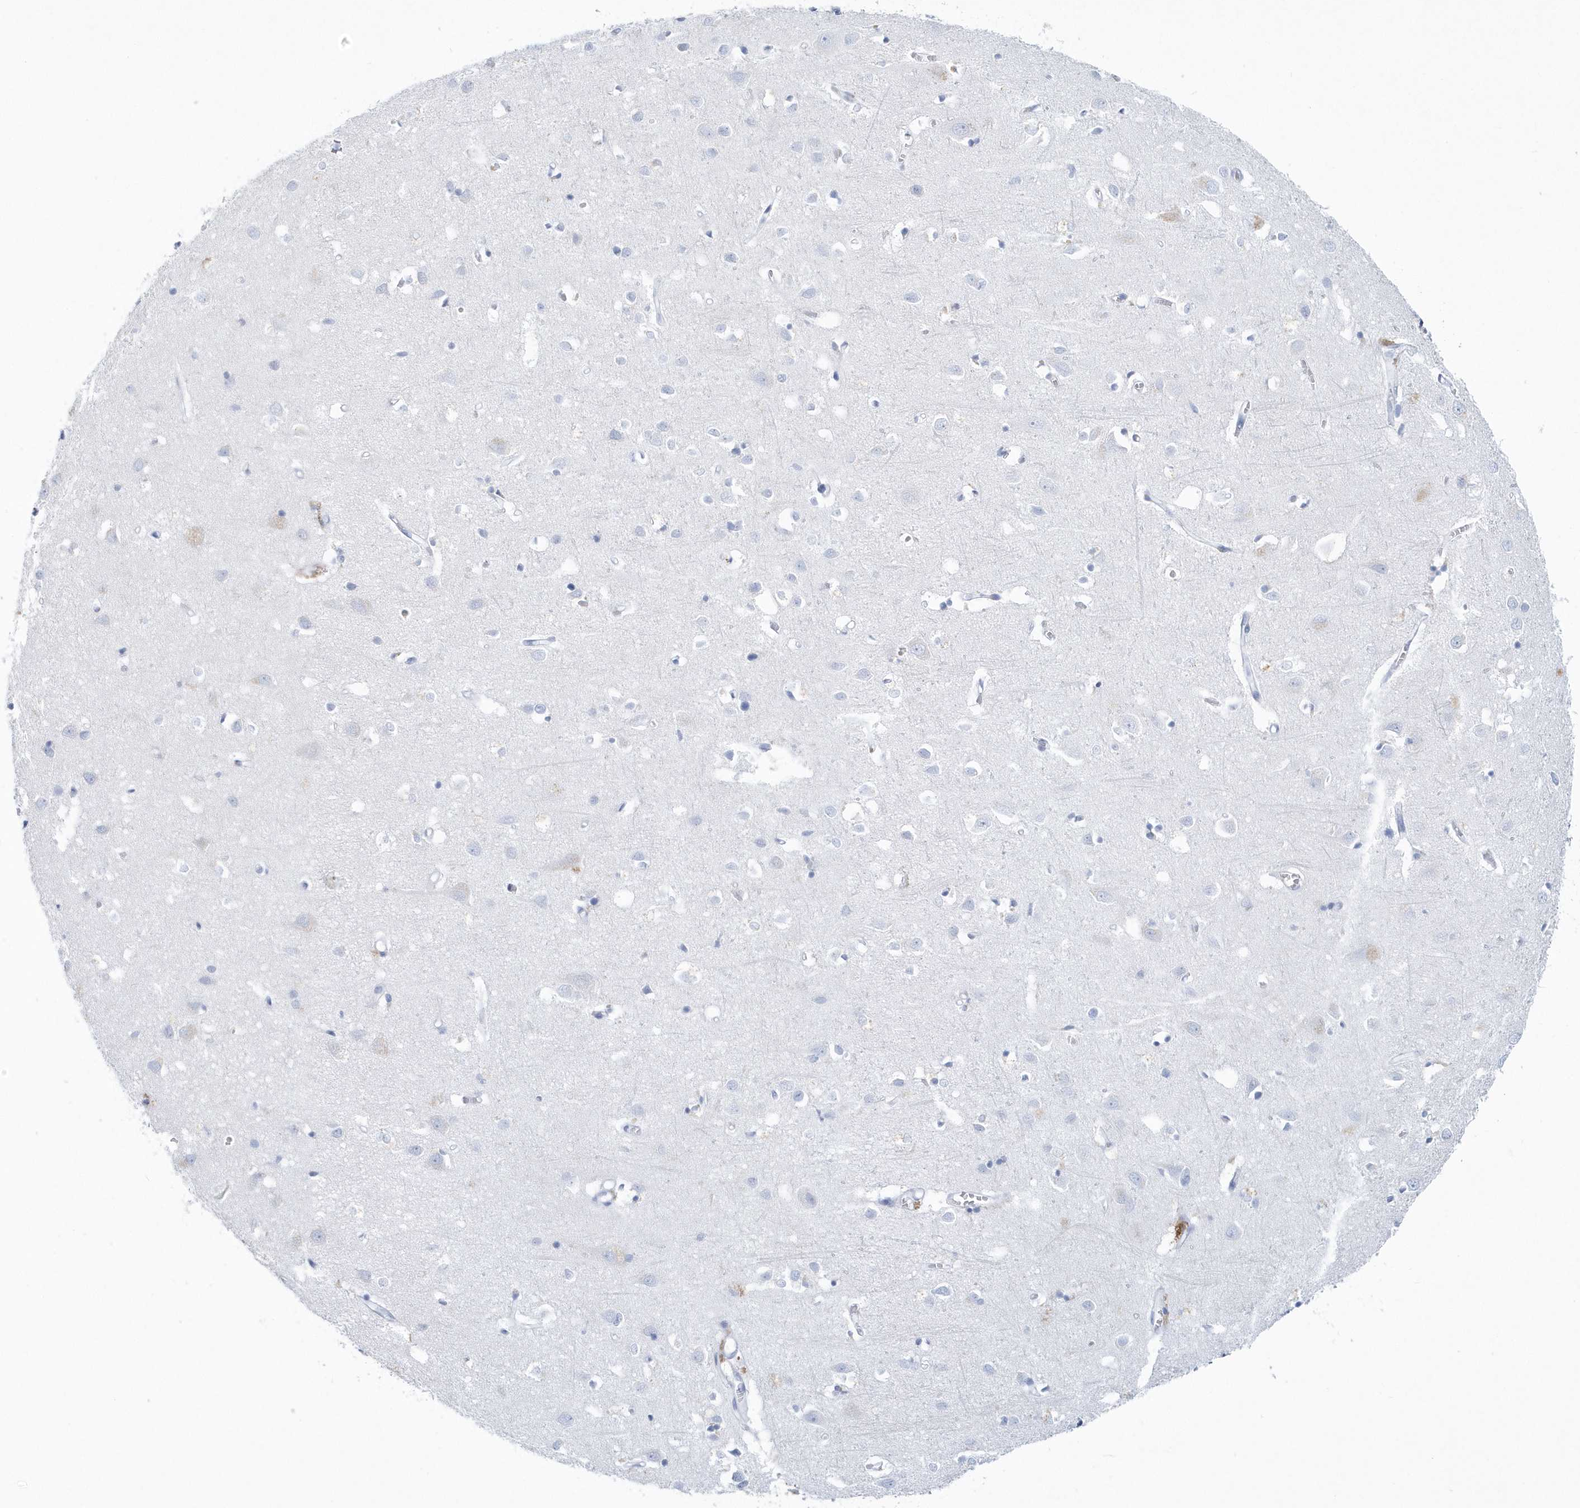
{"staining": {"intensity": "negative", "quantity": "none", "location": "none"}, "tissue": "cerebral cortex", "cell_type": "Endothelial cells", "image_type": "normal", "snomed": [{"axis": "morphology", "description": "Normal tissue, NOS"}, {"axis": "topography", "description": "Cerebral cortex"}], "caption": "A high-resolution micrograph shows IHC staining of normal cerebral cortex, which demonstrates no significant expression in endothelial cells.", "gene": "PTPRO", "patient": {"sex": "female", "age": 64}}